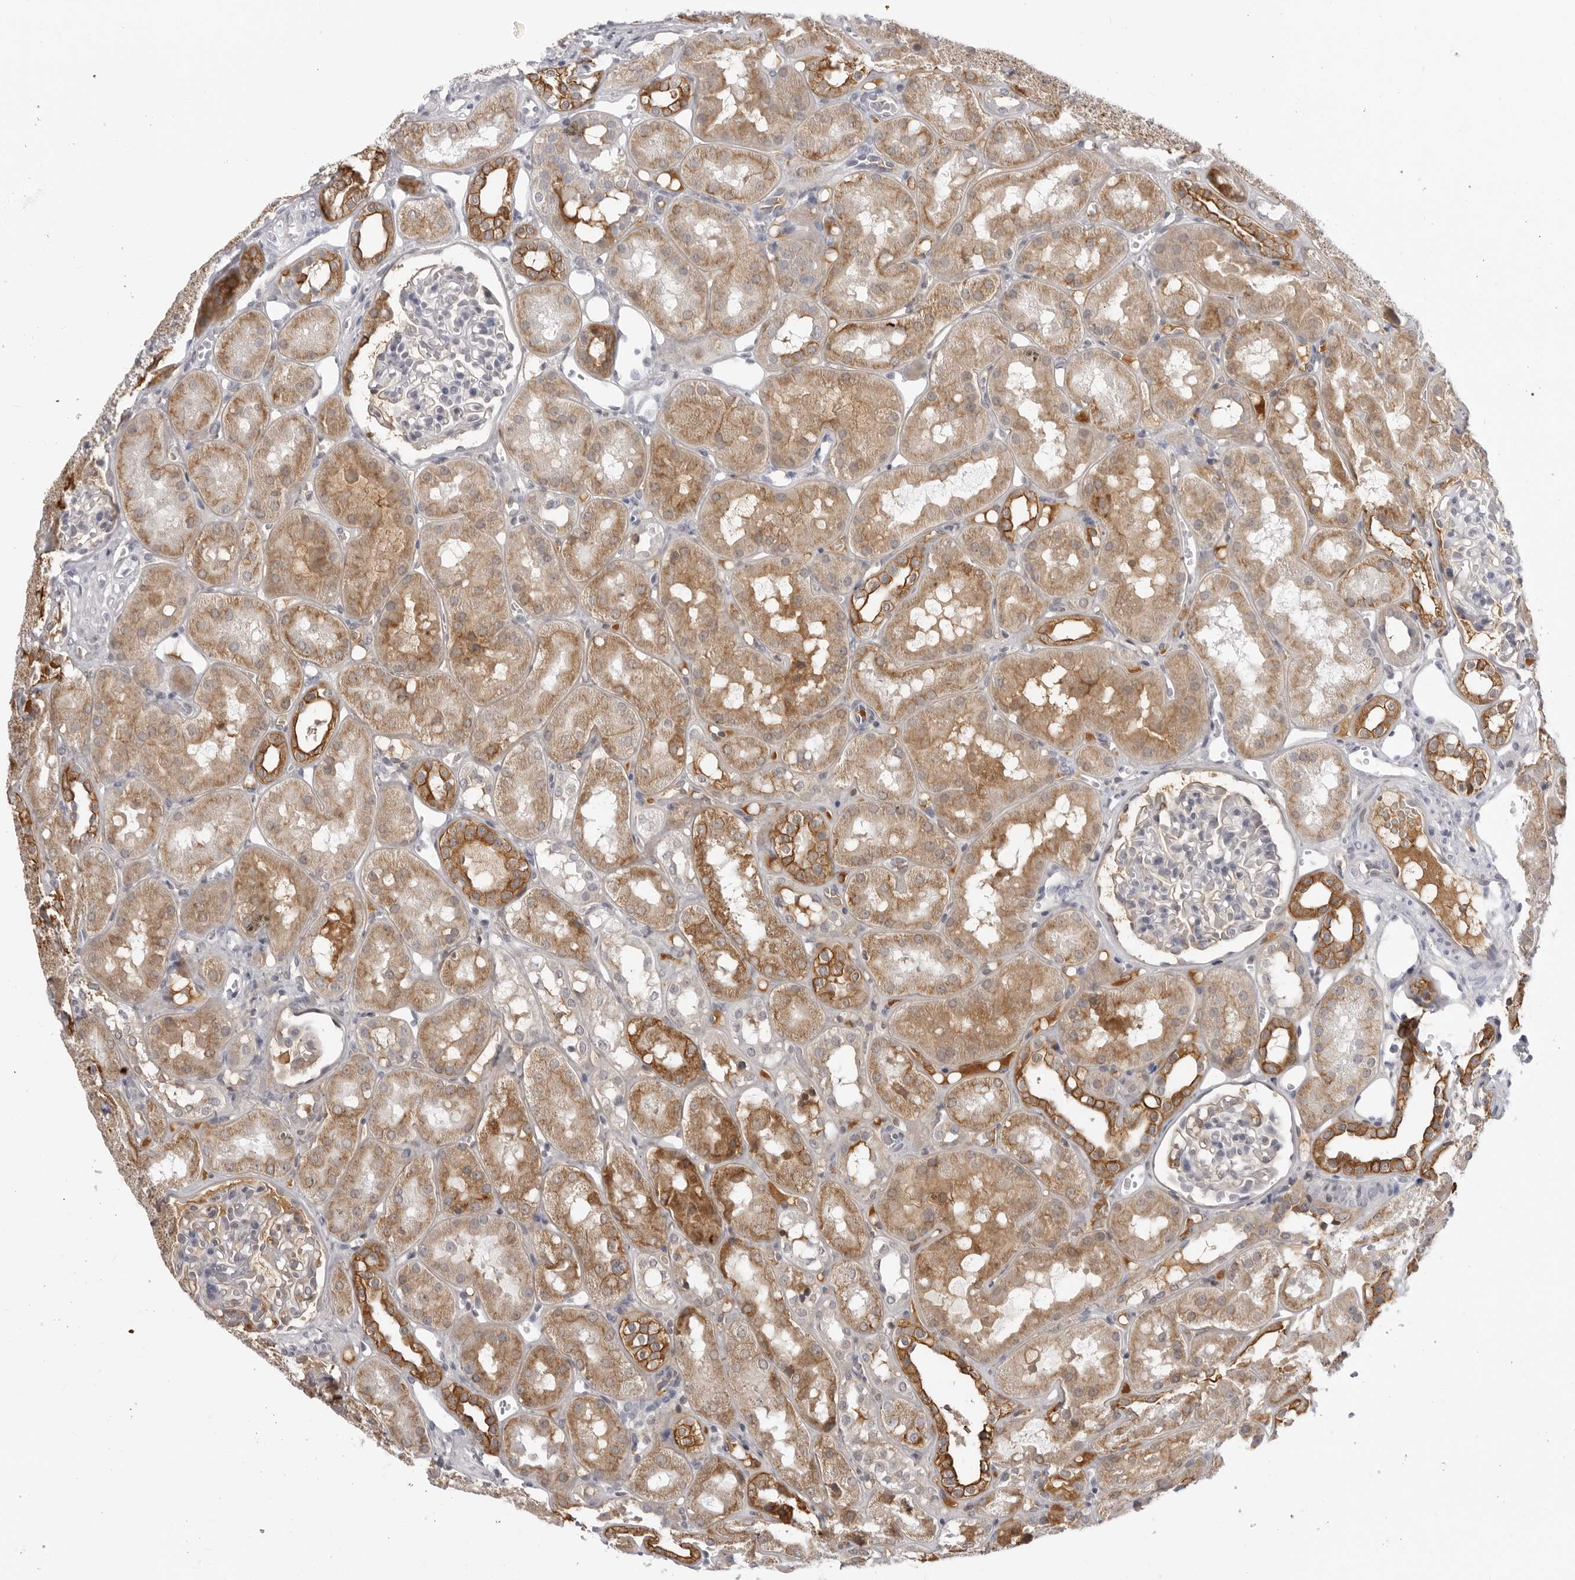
{"staining": {"intensity": "weak", "quantity": "<25%", "location": "cytoplasmic/membranous"}, "tissue": "kidney", "cell_type": "Cells in glomeruli", "image_type": "normal", "snomed": [{"axis": "morphology", "description": "Normal tissue, NOS"}, {"axis": "topography", "description": "Kidney"}], "caption": "Immunohistochemistry histopathology image of benign kidney: human kidney stained with DAB (3,3'-diaminobenzidine) exhibits no significant protein staining in cells in glomeruli.", "gene": "SERPINF2", "patient": {"sex": "male", "age": 16}}